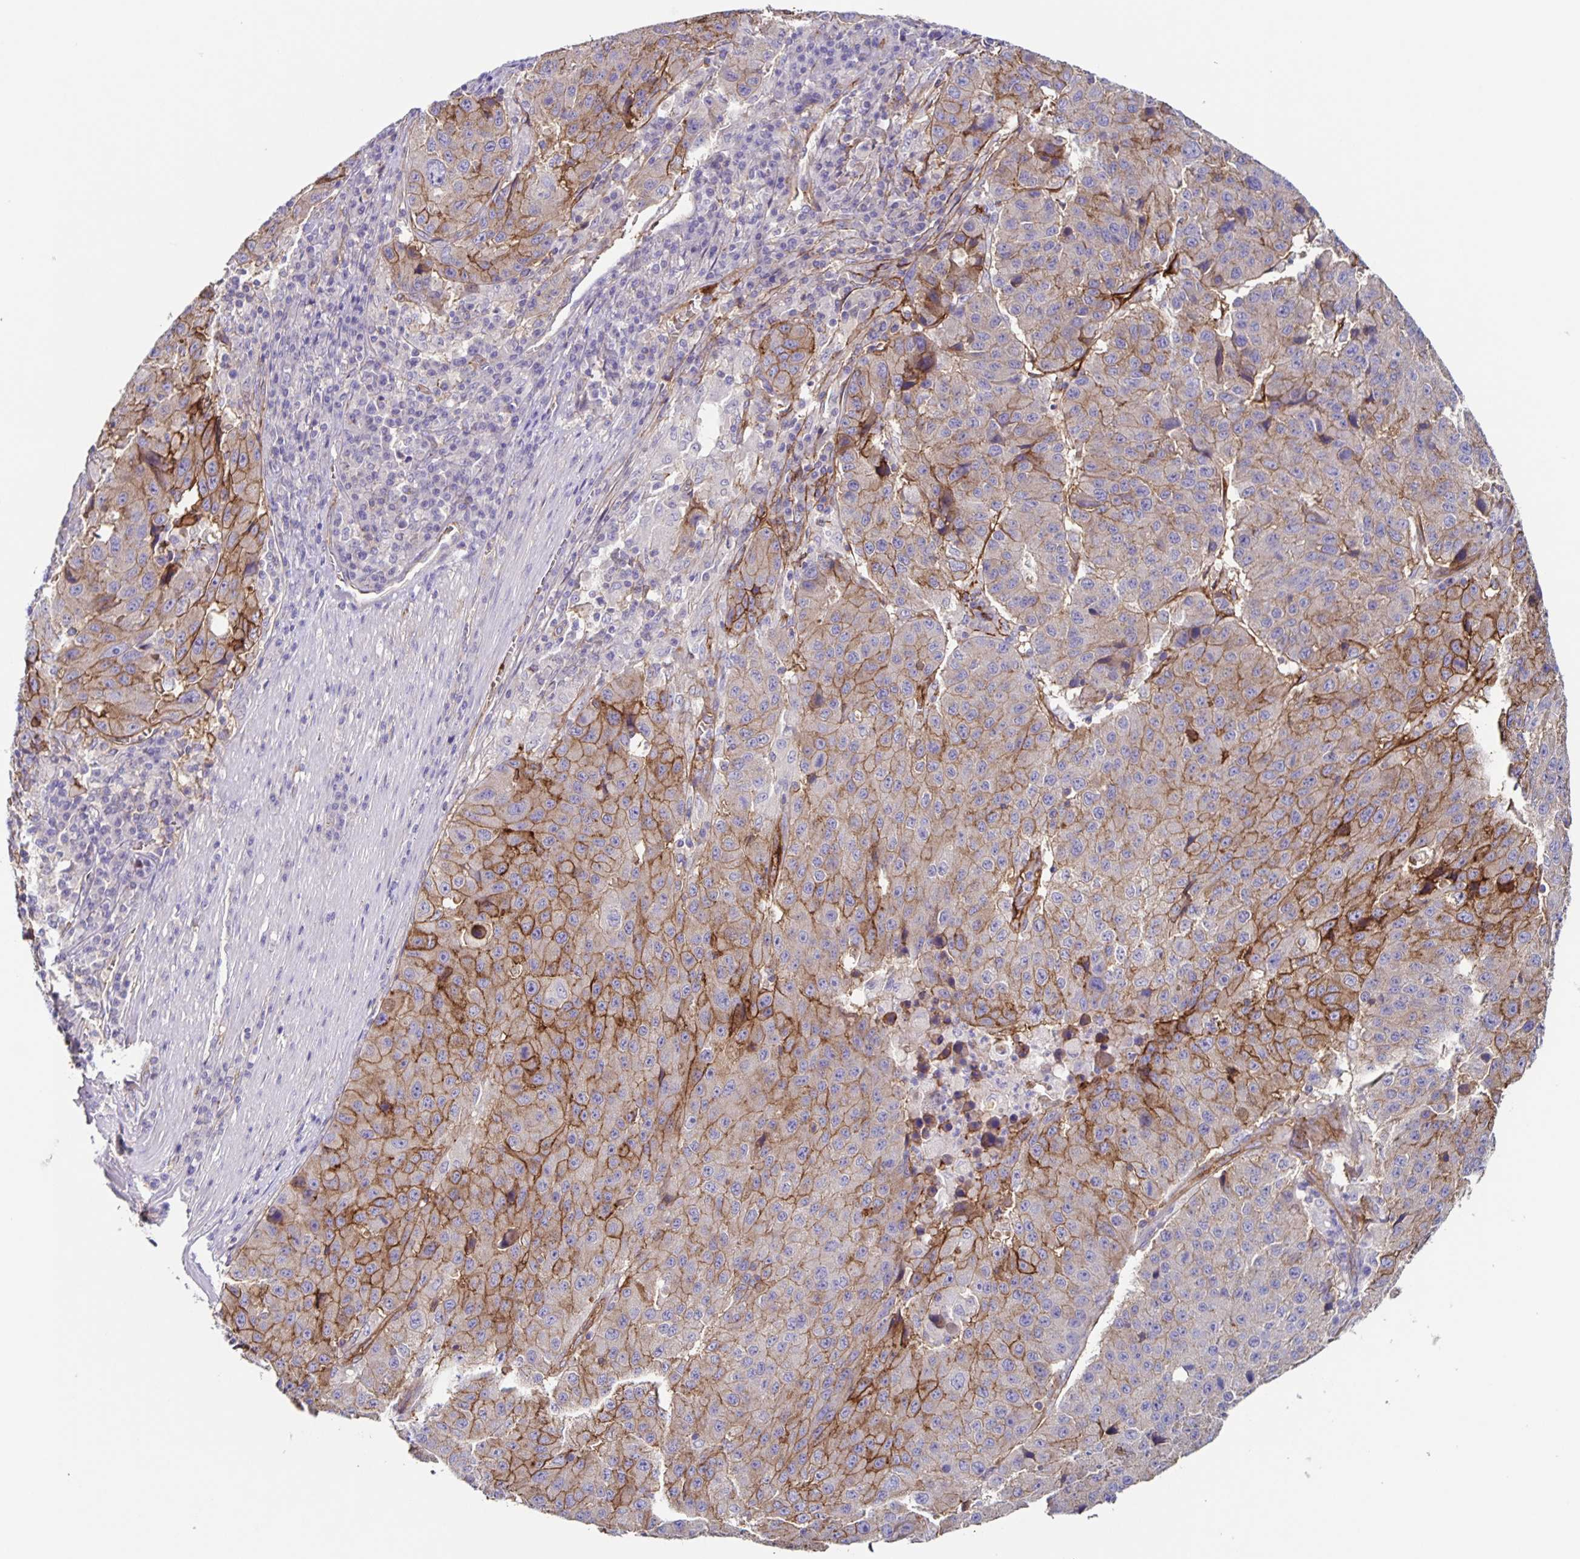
{"staining": {"intensity": "moderate", "quantity": "25%-75%", "location": "cytoplasmic/membranous"}, "tissue": "stomach cancer", "cell_type": "Tumor cells", "image_type": "cancer", "snomed": [{"axis": "morphology", "description": "Adenocarcinoma, NOS"}, {"axis": "topography", "description": "Stomach"}], "caption": "This photomicrograph shows IHC staining of human stomach adenocarcinoma, with medium moderate cytoplasmic/membranous expression in approximately 25%-75% of tumor cells.", "gene": "ITGA2", "patient": {"sex": "male", "age": 71}}